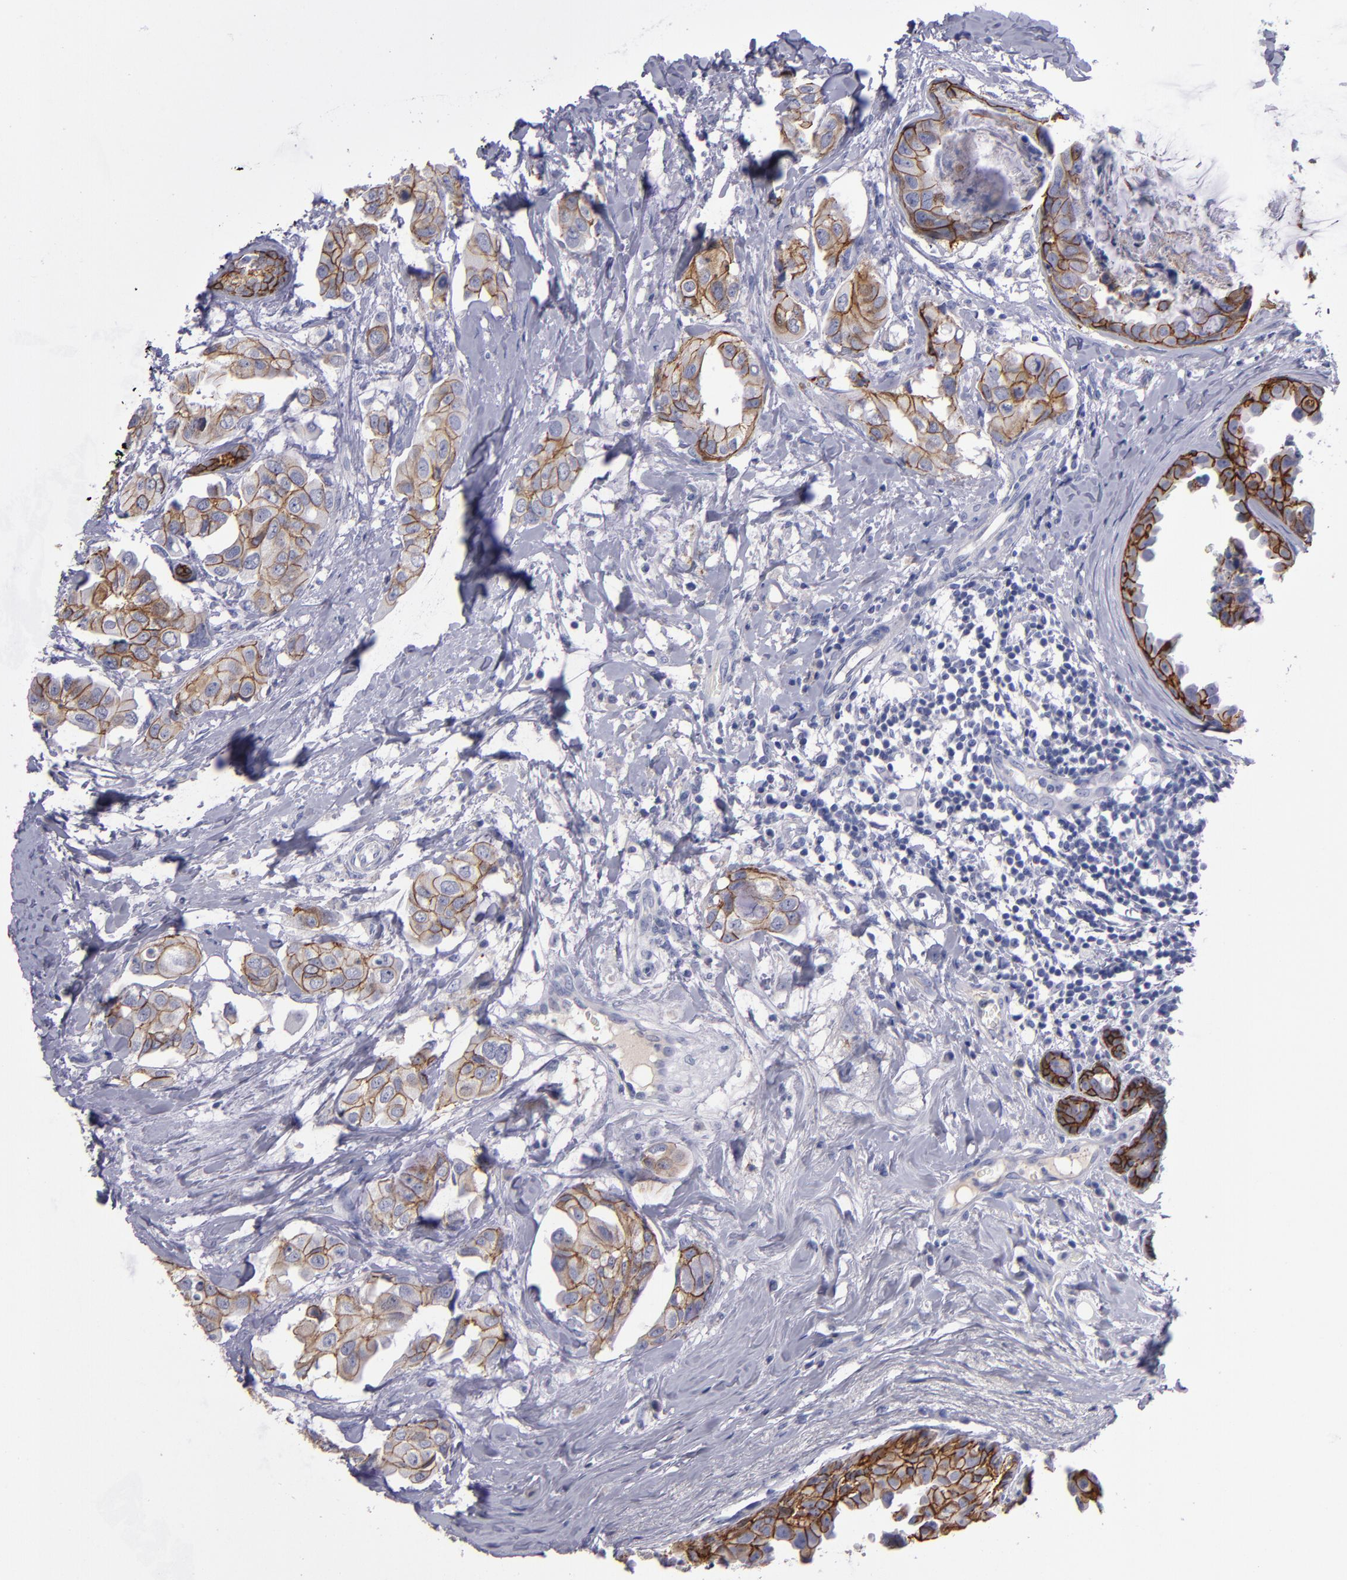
{"staining": {"intensity": "moderate", "quantity": ">75%", "location": "cytoplasmic/membranous"}, "tissue": "breast cancer", "cell_type": "Tumor cells", "image_type": "cancer", "snomed": [{"axis": "morphology", "description": "Duct carcinoma"}, {"axis": "topography", "description": "Breast"}], "caption": "Immunohistochemical staining of human infiltrating ductal carcinoma (breast) reveals moderate cytoplasmic/membranous protein expression in approximately >75% of tumor cells. The staining was performed using DAB to visualize the protein expression in brown, while the nuclei were stained in blue with hematoxylin (Magnification: 20x).", "gene": "CDH3", "patient": {"sex": "female", "age": 40}}